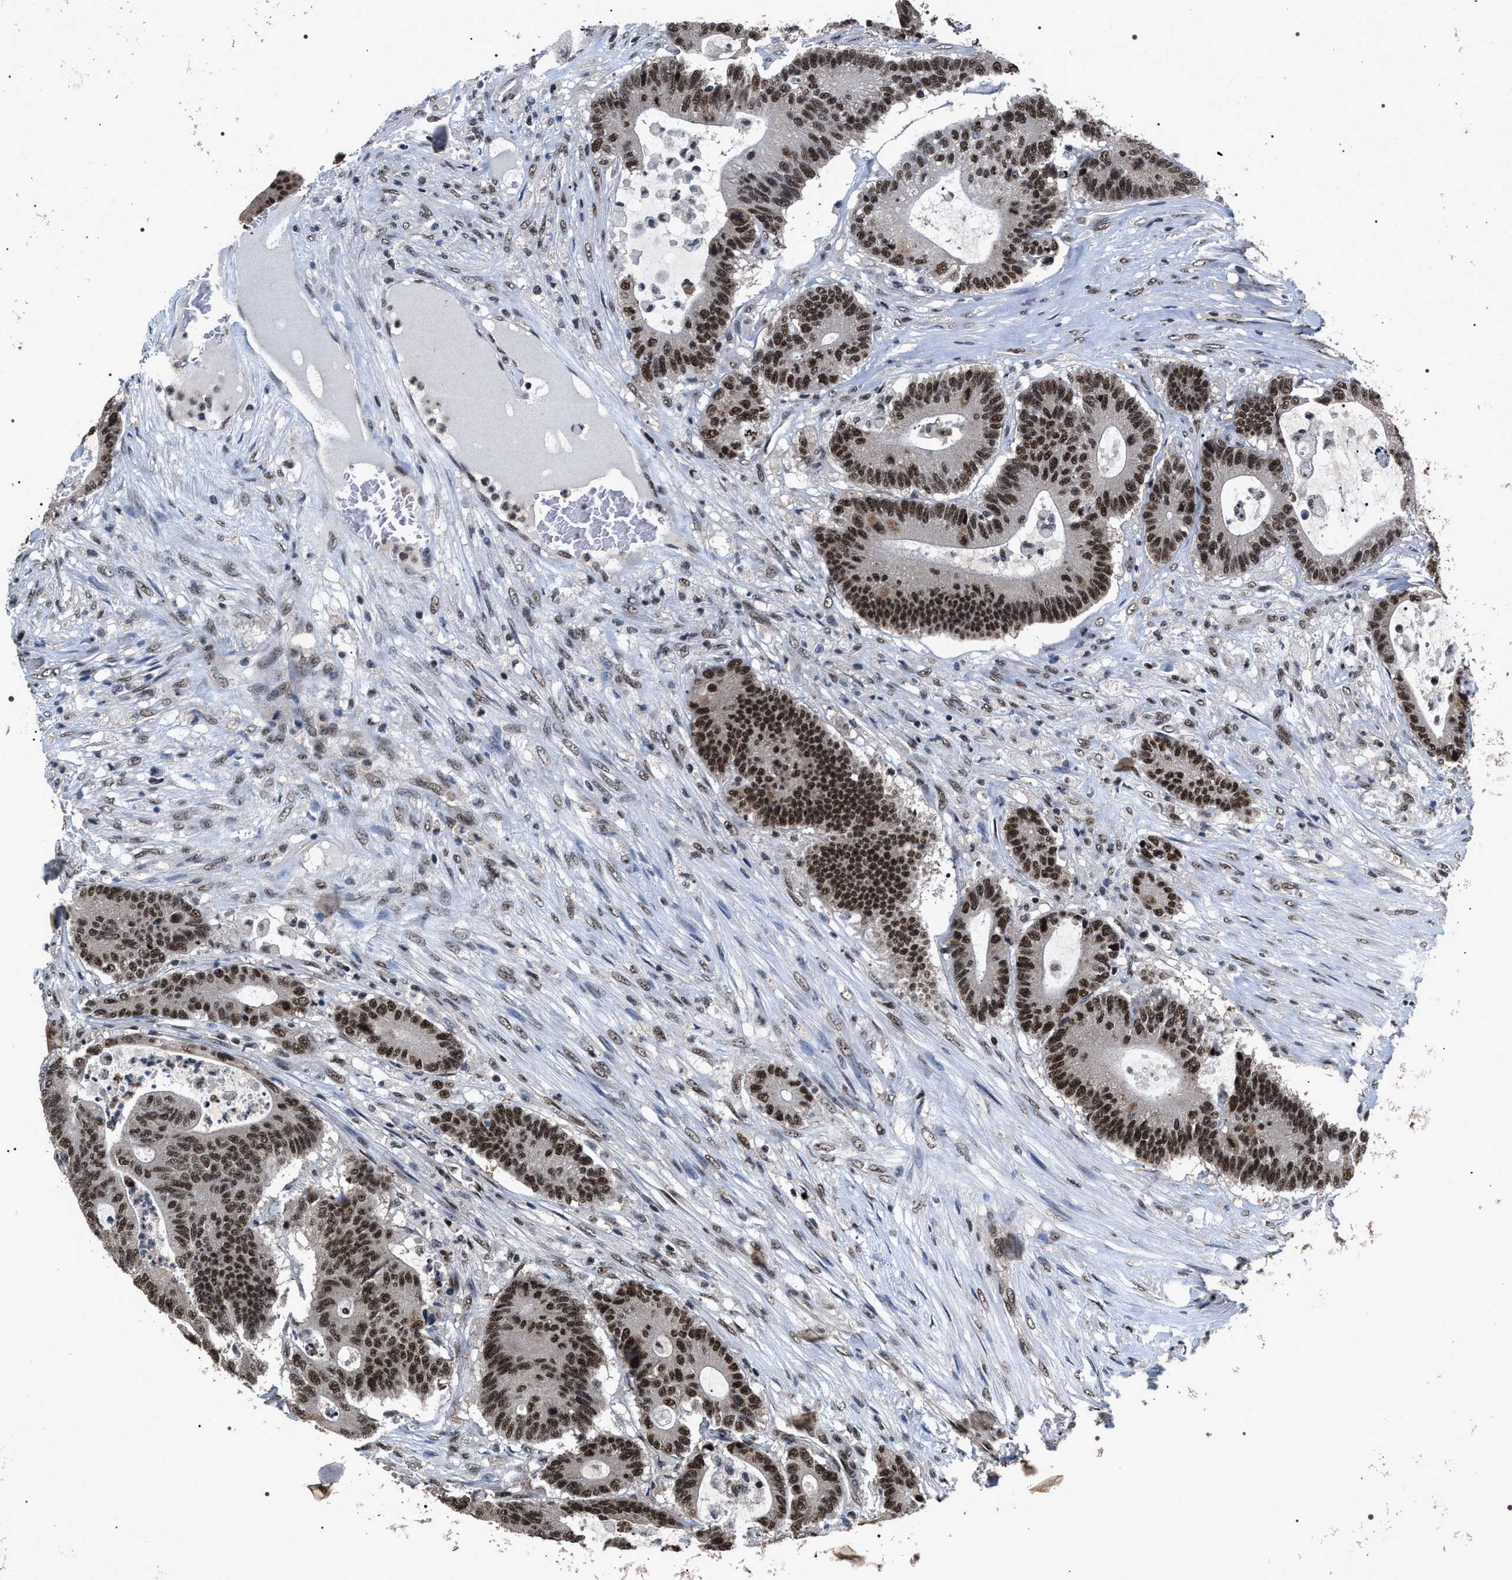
{"staining": {"intensity": "strong", "quantity": ">75%", "location": "nuclear"}, "tissue": "colorectal cancer", "cell_type": "Tumor cells", "image_type": "cancer", "snomed": [{"axis": "morphology", "description": "Adenocarcinoma, NOS"}, {"axis": "topography", "description": "Colon"}], "caption": "Immunohistochemistry (IHC) staining of adenocarcinoma (colorectal), which reveals high levels of strong nuclear expression in approximately >75% of tumor cells indicating strong nuclear protein positivity. The staining was performed using DAB (brown) for protein detection and nuclei were counterstained in hematoxylin (blue).", "gene": "RRP1B", "patient": {"sex": "female", "age": 84}}